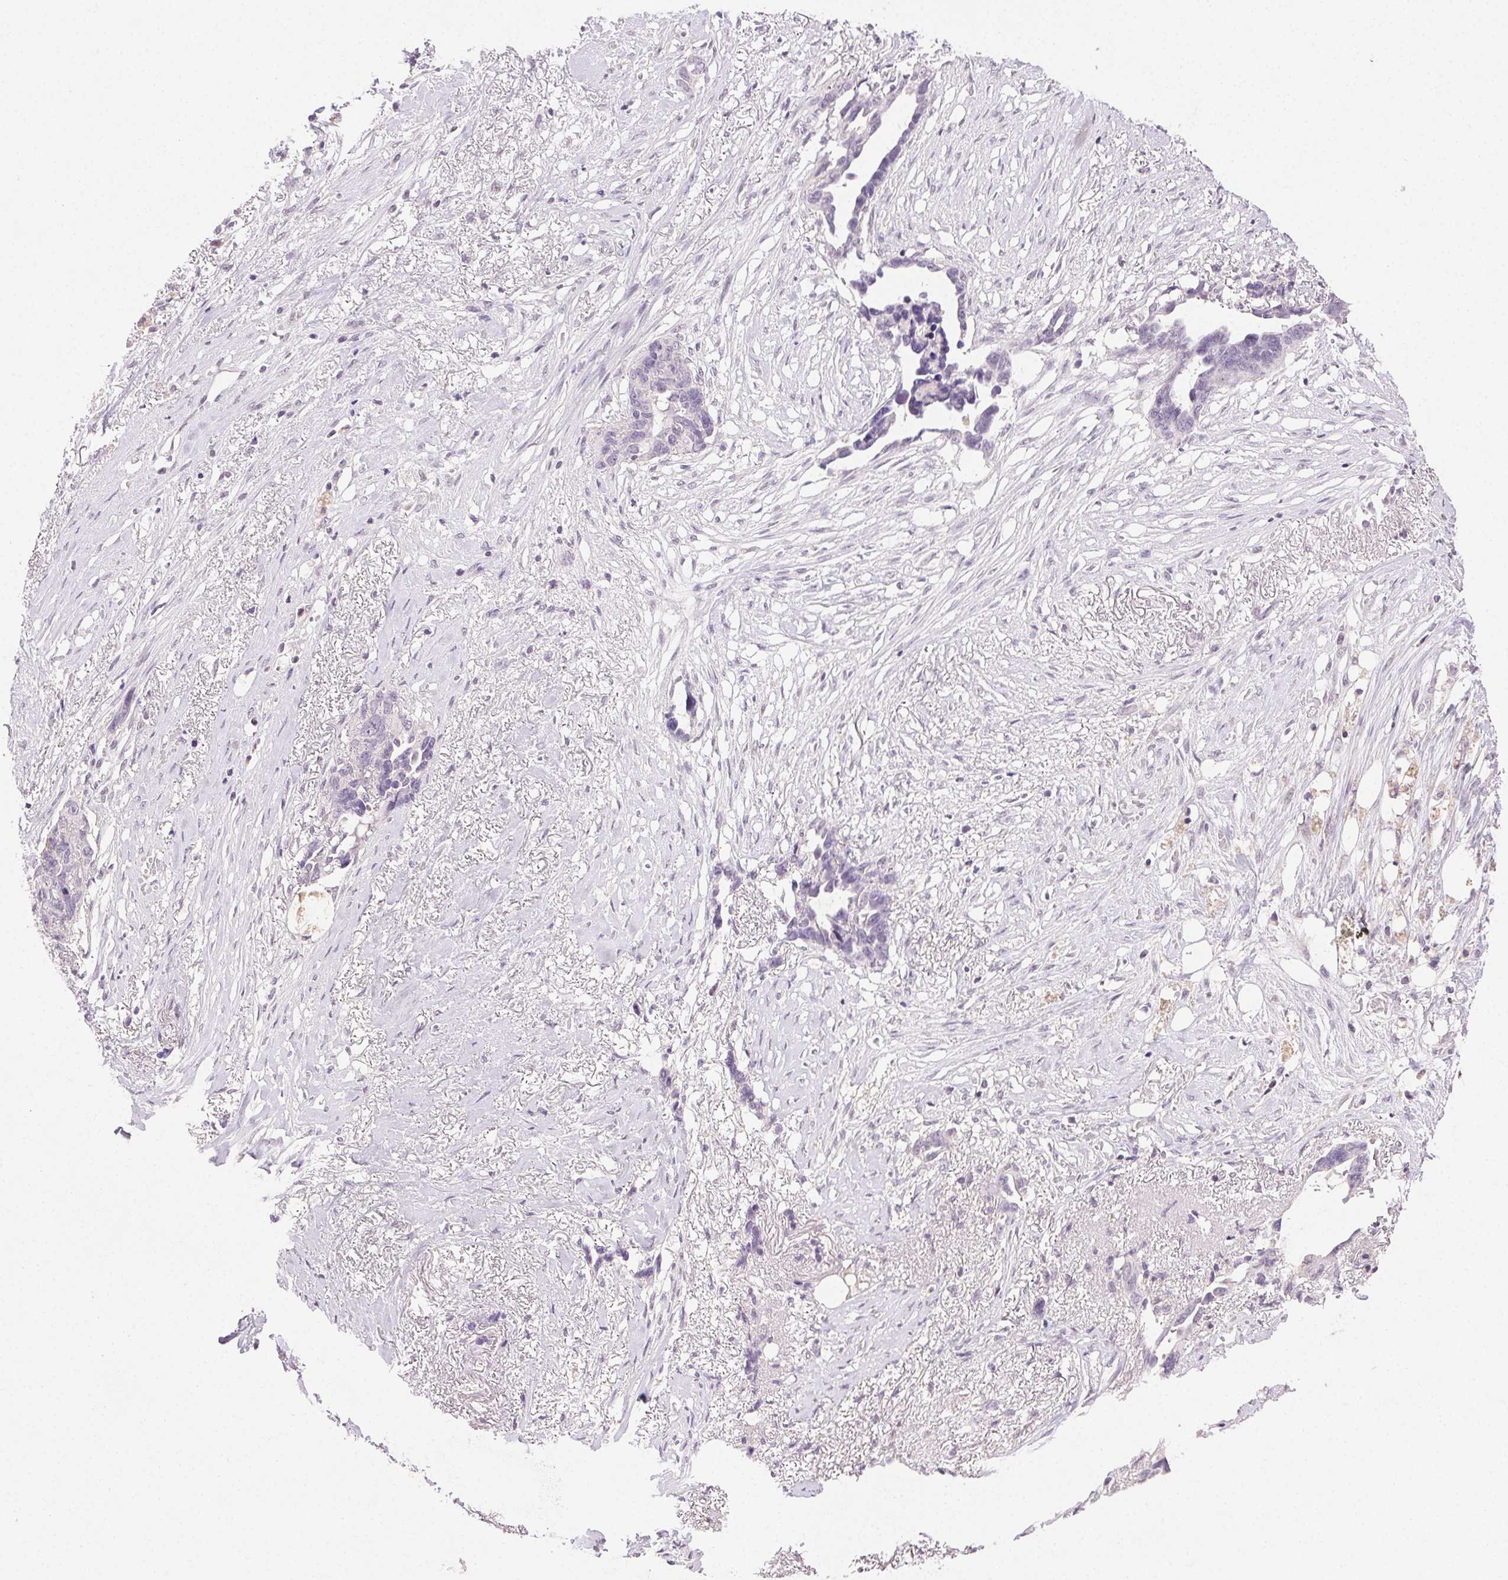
{"staining": {"intensity": "negative", "quantity": "none", "location": "none"}, "tissue": "ovarian cancer", "cell_type": "Tumor cells", "image_type": "cancer", "snomed": [{"axis": "morphology", "description": "Cystadenocarcinoma, serous, NOS"}, {"axis": "topography", "description": "Ovary"}], "caption": "This histopathology image is of ovarian cancer stained with immunohistochemistry to label a protein in brown with the nuclei are counter-stained blue. There is no staining in tumor cells.", "gene": "CLDN10", "patient": {"sex": "female", "age": 69}}